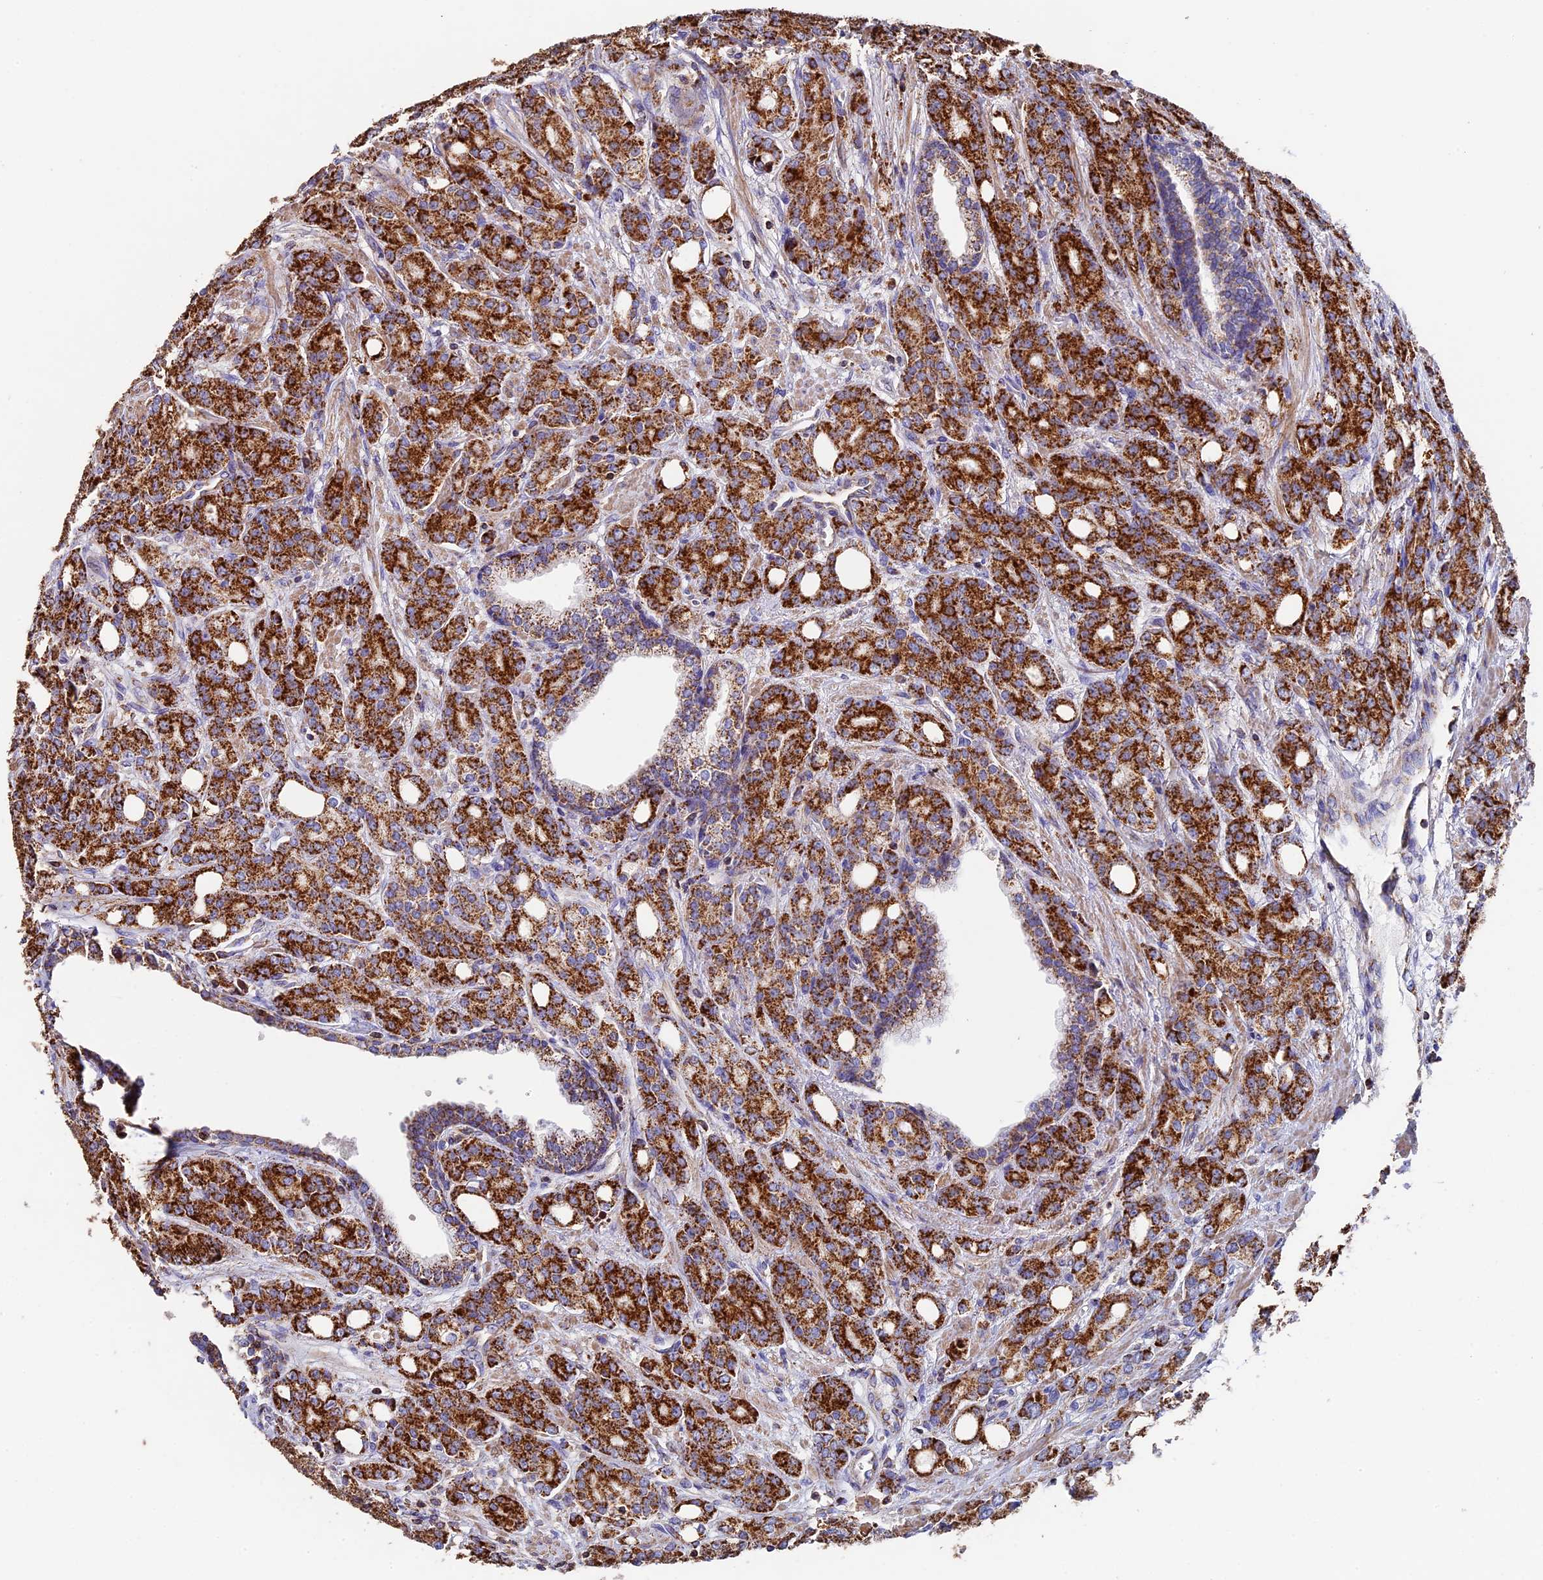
{"staining": {"intensity": "strong", "quantity": ">75%", "location": "cytoplasmic/membranous"}, "tissue": "prostate cancer", "cell_type": "Tumor cells", "image_type": "cancer", "snomed": [{"axis": "morphology", "description": "Adenocarcinoma, High grade"}, {"axis": "topography", "description": "Prostate"}], "caption": "Human adenocarcinoma (high-grade) (prostate) stained with a brown dye shows strong cytoplasmic/membranous positive positivity in about >75% of tumor cells.", "gene": "ADAT1", "patient": {"sex": "male", "age": 62}}